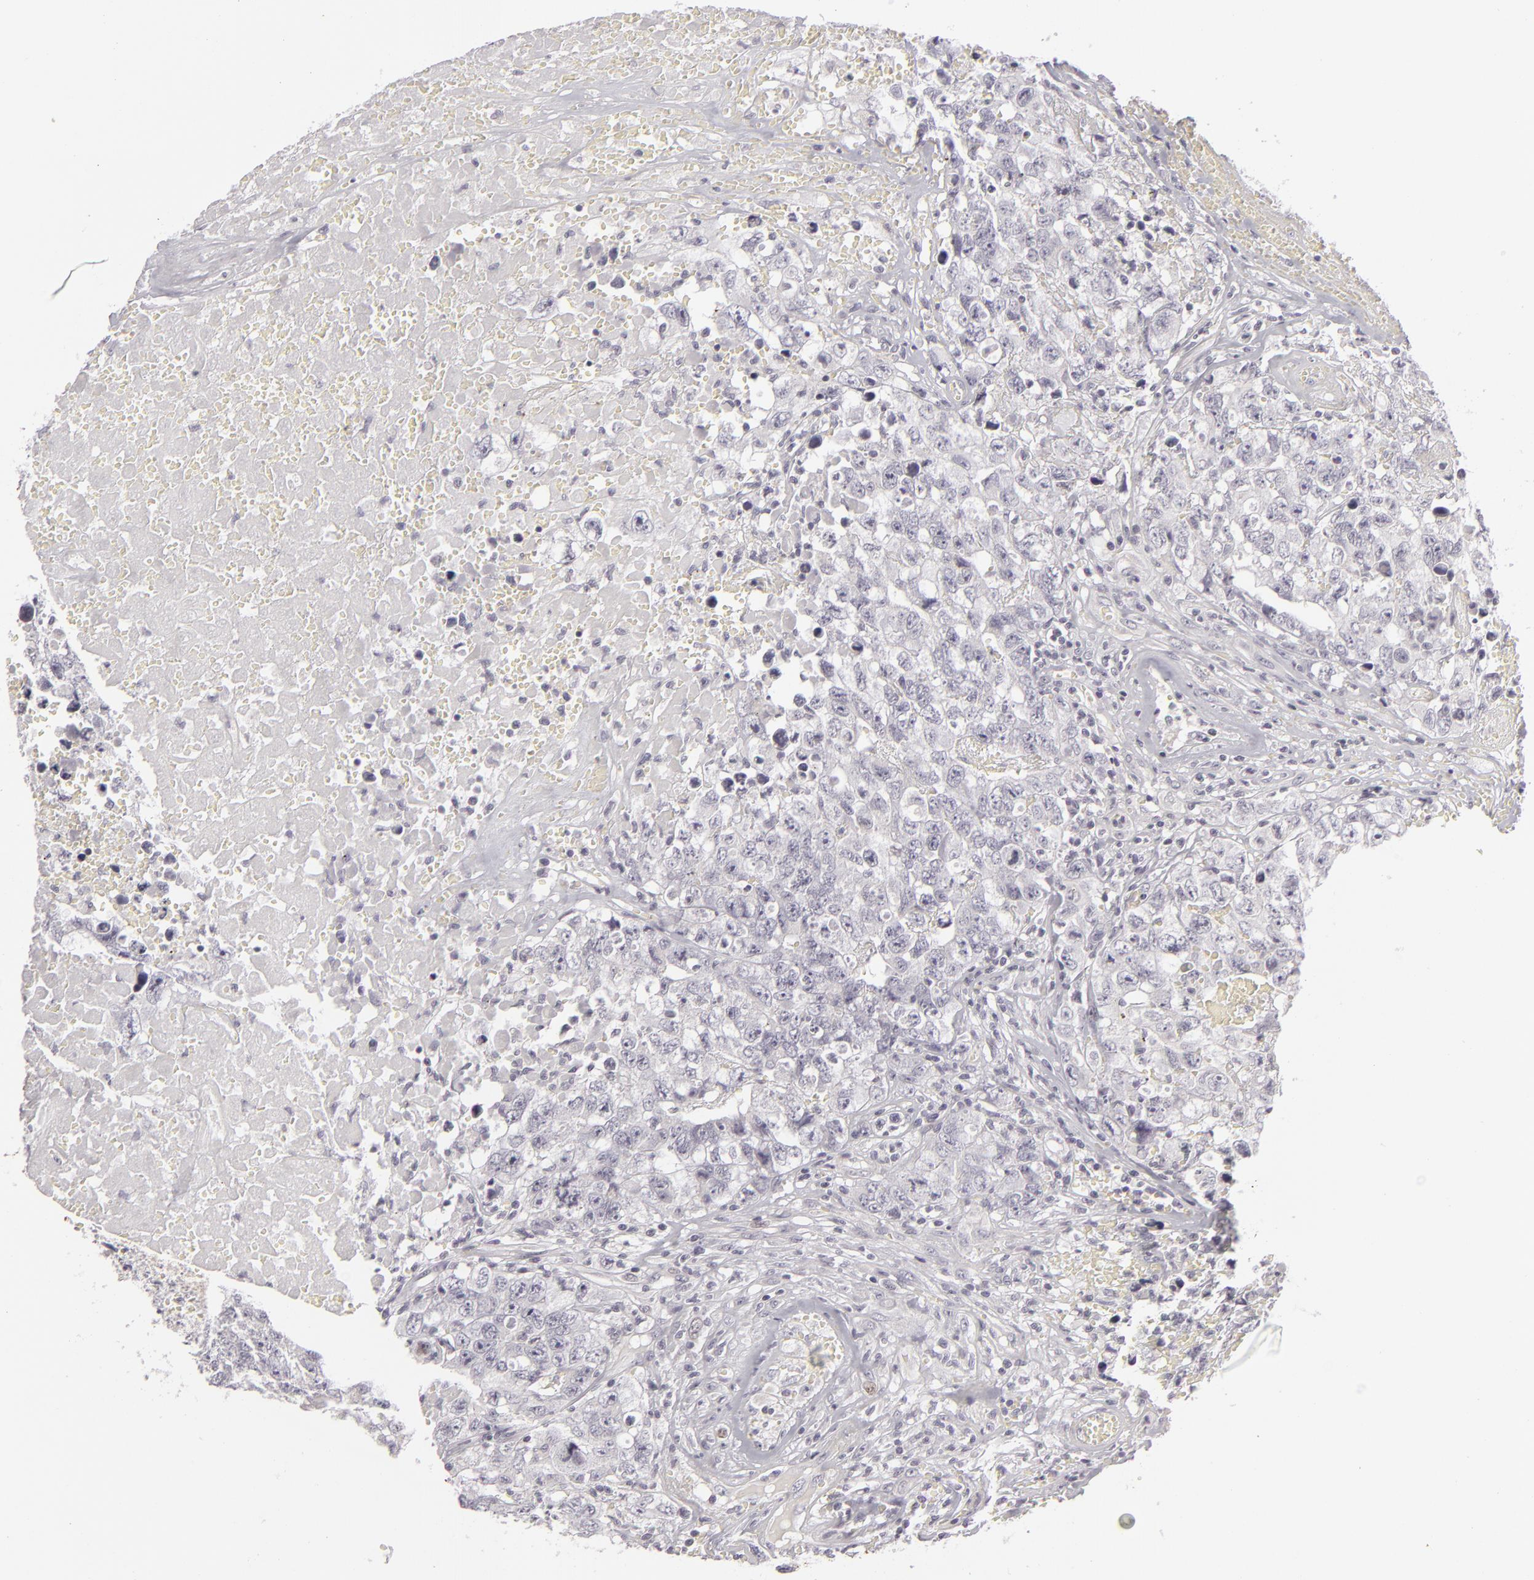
{"staining": {"intensity": "negative", "quantity": "none", "location": "none"}, "tissue": "testis cancer", "cell_type": "Tumor cells", "image_type": "cancer", "snomed": [{"axis": "morphology", "description": "Carcinoma, Embryonal, NOS"}, {"axis": "topography", "description": "Testis"}], "caption": "Immunohistochemistry histopathology image of testis cancer stained for a protein (brown), which displays no staining in tumor cells. (Stains: DAB immunohistochemistry with hematoxylin counter stain, Microscopy: brightfield microscopy at high magnification).", "gene": "SIX1", "patient": {"sex": "male", "age": 31}}